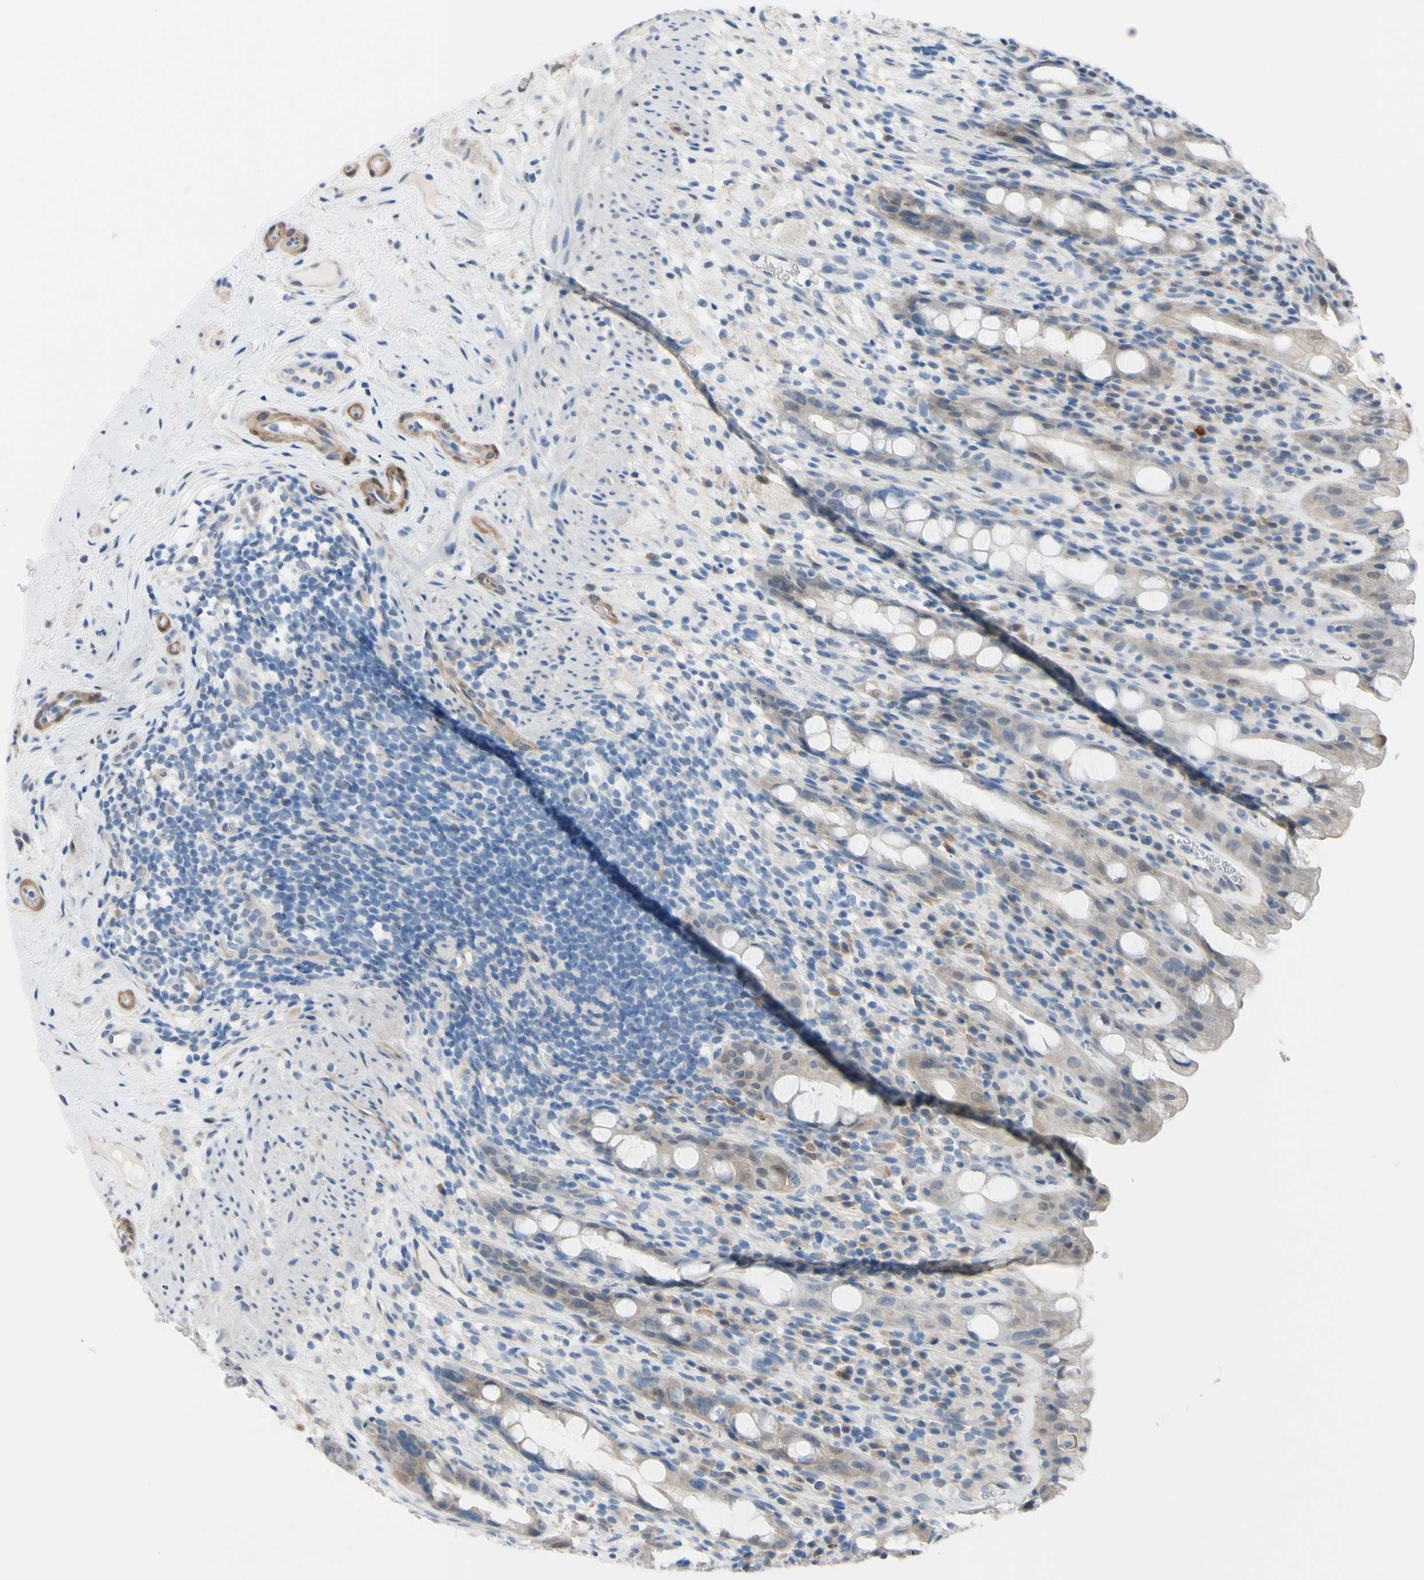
{"staining": {"intensity": "weak", "quantity": ">75%", "location": "cytoplasmic/membranous"}, "tissue": "rectum", "cell_type": "Glandular cells", "image_type": "normal", "snomed": [{"axis": "morphology", "description": "Normal tissue, NOS"}, {"axis": "topography", "description": "Rectum"}], "caption": "Glandular cells reveal weak cytoplasmic/membranous expression in about >75% of cells in normal rectum. Immunohistochemistry (ihc) stains the protein of interest in brown and the nuclei are stained blue.", "gene": "NOL3", "patient": {"sex": "male", "age": 44}}